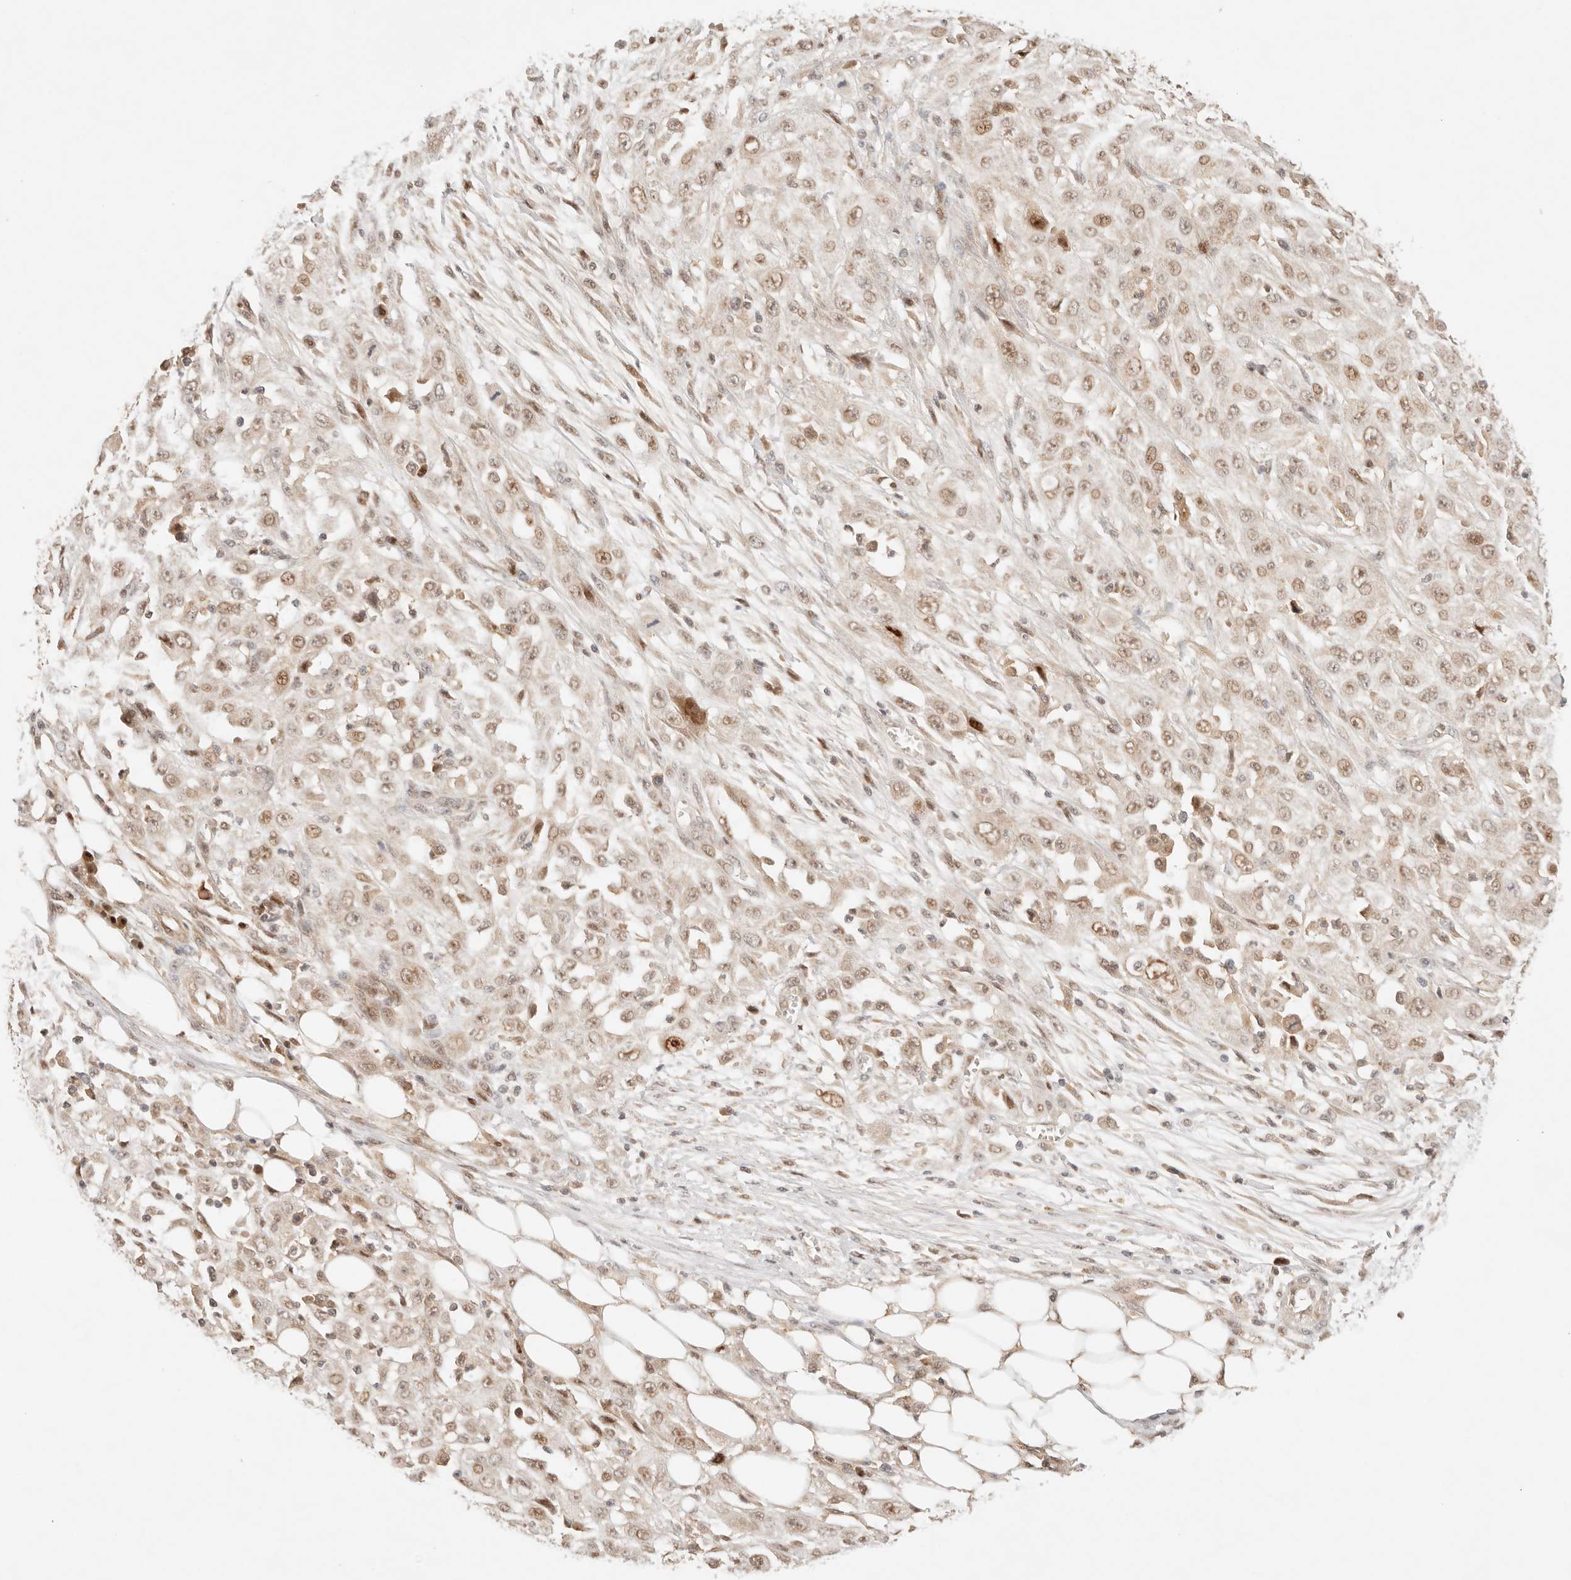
{"staining": {"intensity": "weak", "quantity": ">75%", "location": "nuclear"}, "tissue": "skin cancer", "cell_type": "Tumor cells", "image_type": "cancer", "snomed": [{"axis": "morphology", "description": "Squamous cell carcinoma, NOS"}, {"axis": "morphology", "description": "Squamous cell carcinoma, metastatic, NOS"}, {"axis": "topography", "description": "Skin"}, {"axis": "topography", "description": "Lymph node"}], "caption": "Protein staining demonstrates weak nuclear staining in about >75% of tumor cells in skin metastatic squamous cell carcinoma.", "gene": "PHLDA3", "patient": {"sex": "male", "age": 75}}